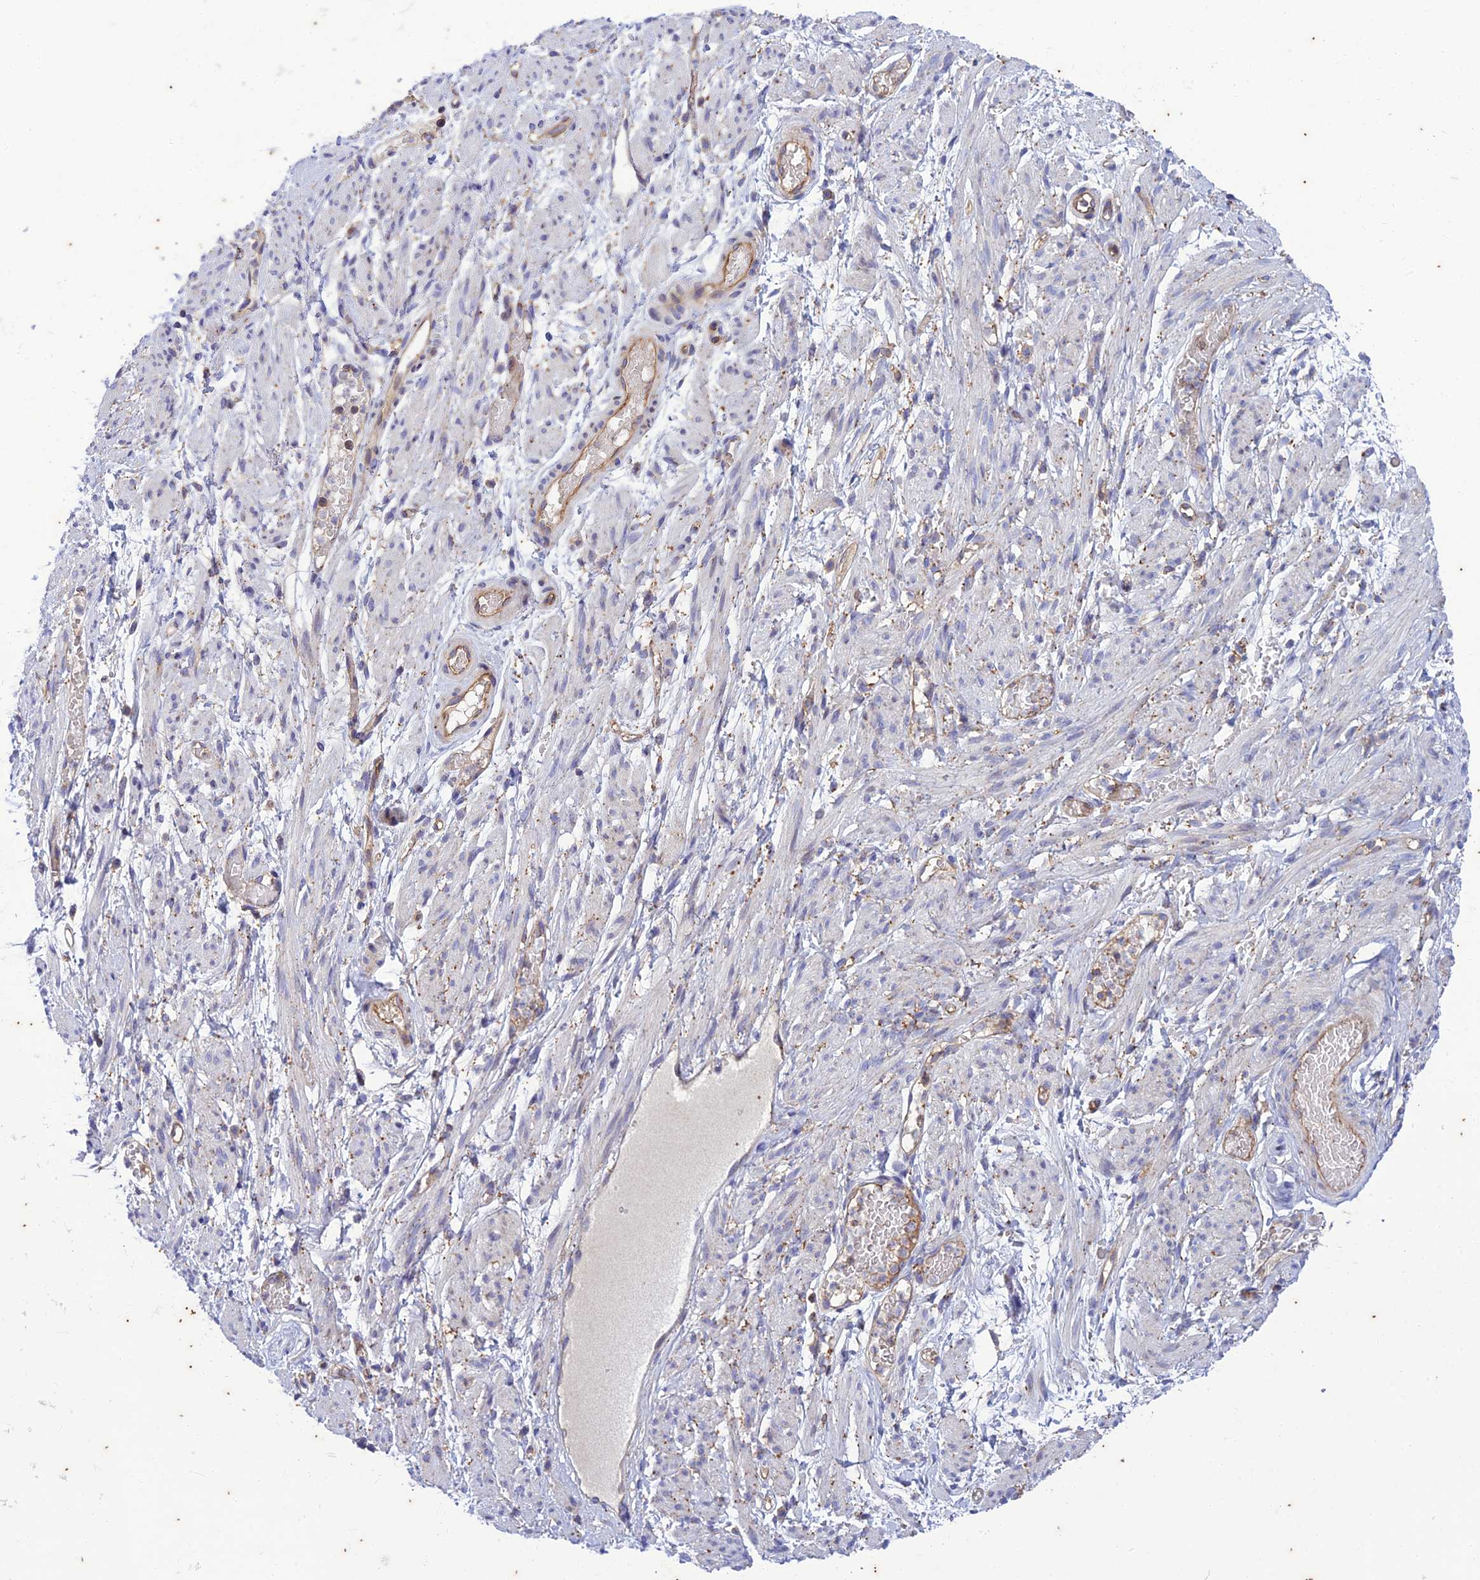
{"staining": {"intensity": "negative", "quantity": "none", "location": "none"}, "tissue": "adipose tissue", "cell_type": "Adipocytes", "image_type": "normal", "snomed": [{"axis": "morphology", "description": "Normal tissue, NOS"}, {"axis": "topography", "description": "Smooth muscle"}, {"axis": "topography", "description": "Peripheral nerve tissue"}], "caption": "Adipose tissue stained for a protein using immunohistochemistry demonstrates no expression adipocytes.", "gene": "PIMREG", "patient": {"sex": "female", "age": 39}}